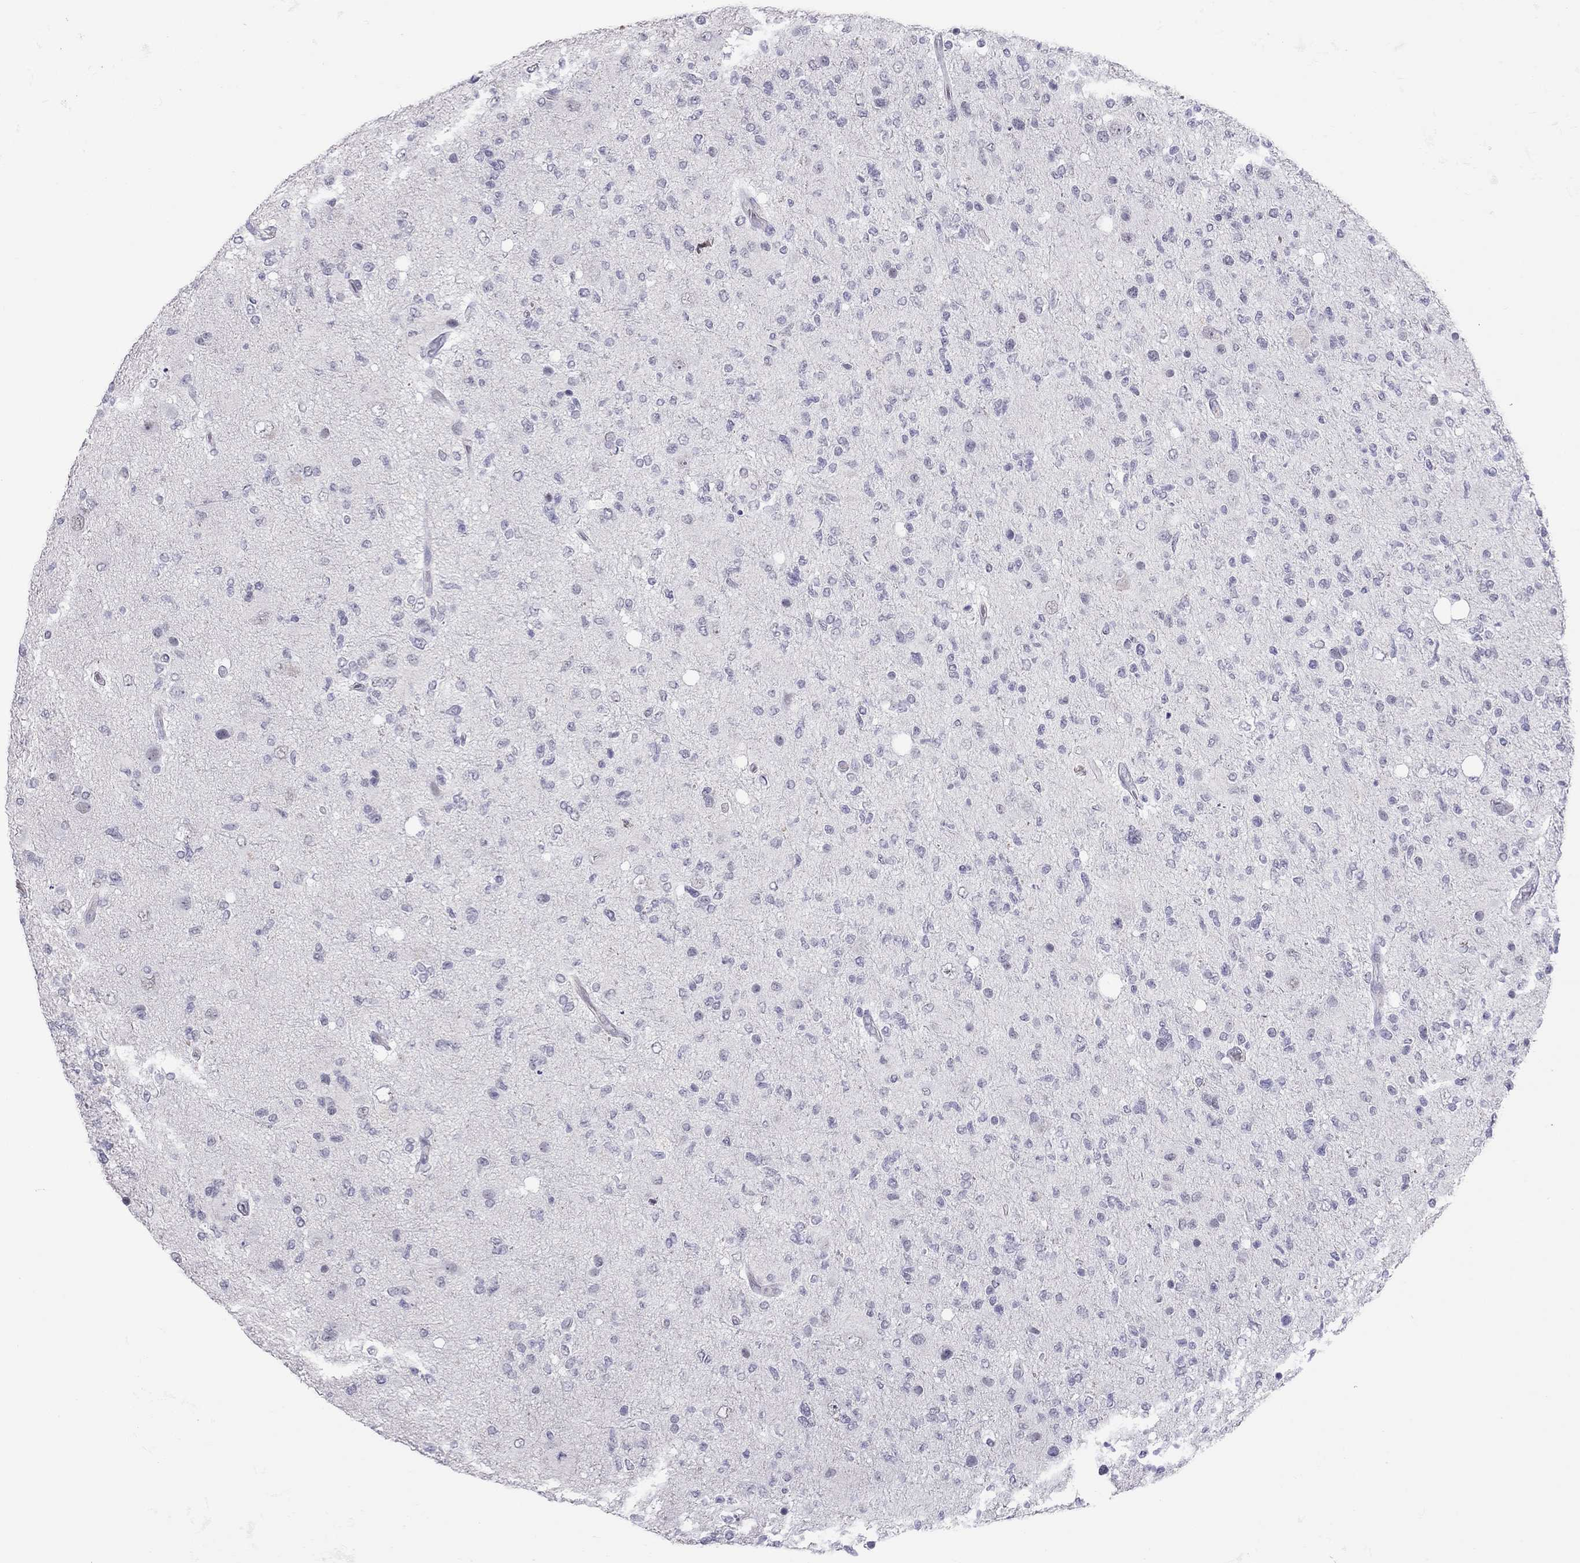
{"staining": {"intensity": "negative", "quantity": "none", "location": "none"}, "tissue": "glioma", "cell_type": "Tumor cells", "image_type": "cancer", "snomed": [{"axis": "morphology", "description": "Glioma, malignant, High grade"}, {"axis": "topography", "description": "Cerebral cortex"}], "caption": "DAB immunohistochemical staining of malignant glioma (high-grade) reveals no significant positivity in tumor cells.", "gene": "JHY", "patient": {"sex": "male", "age": 70}}